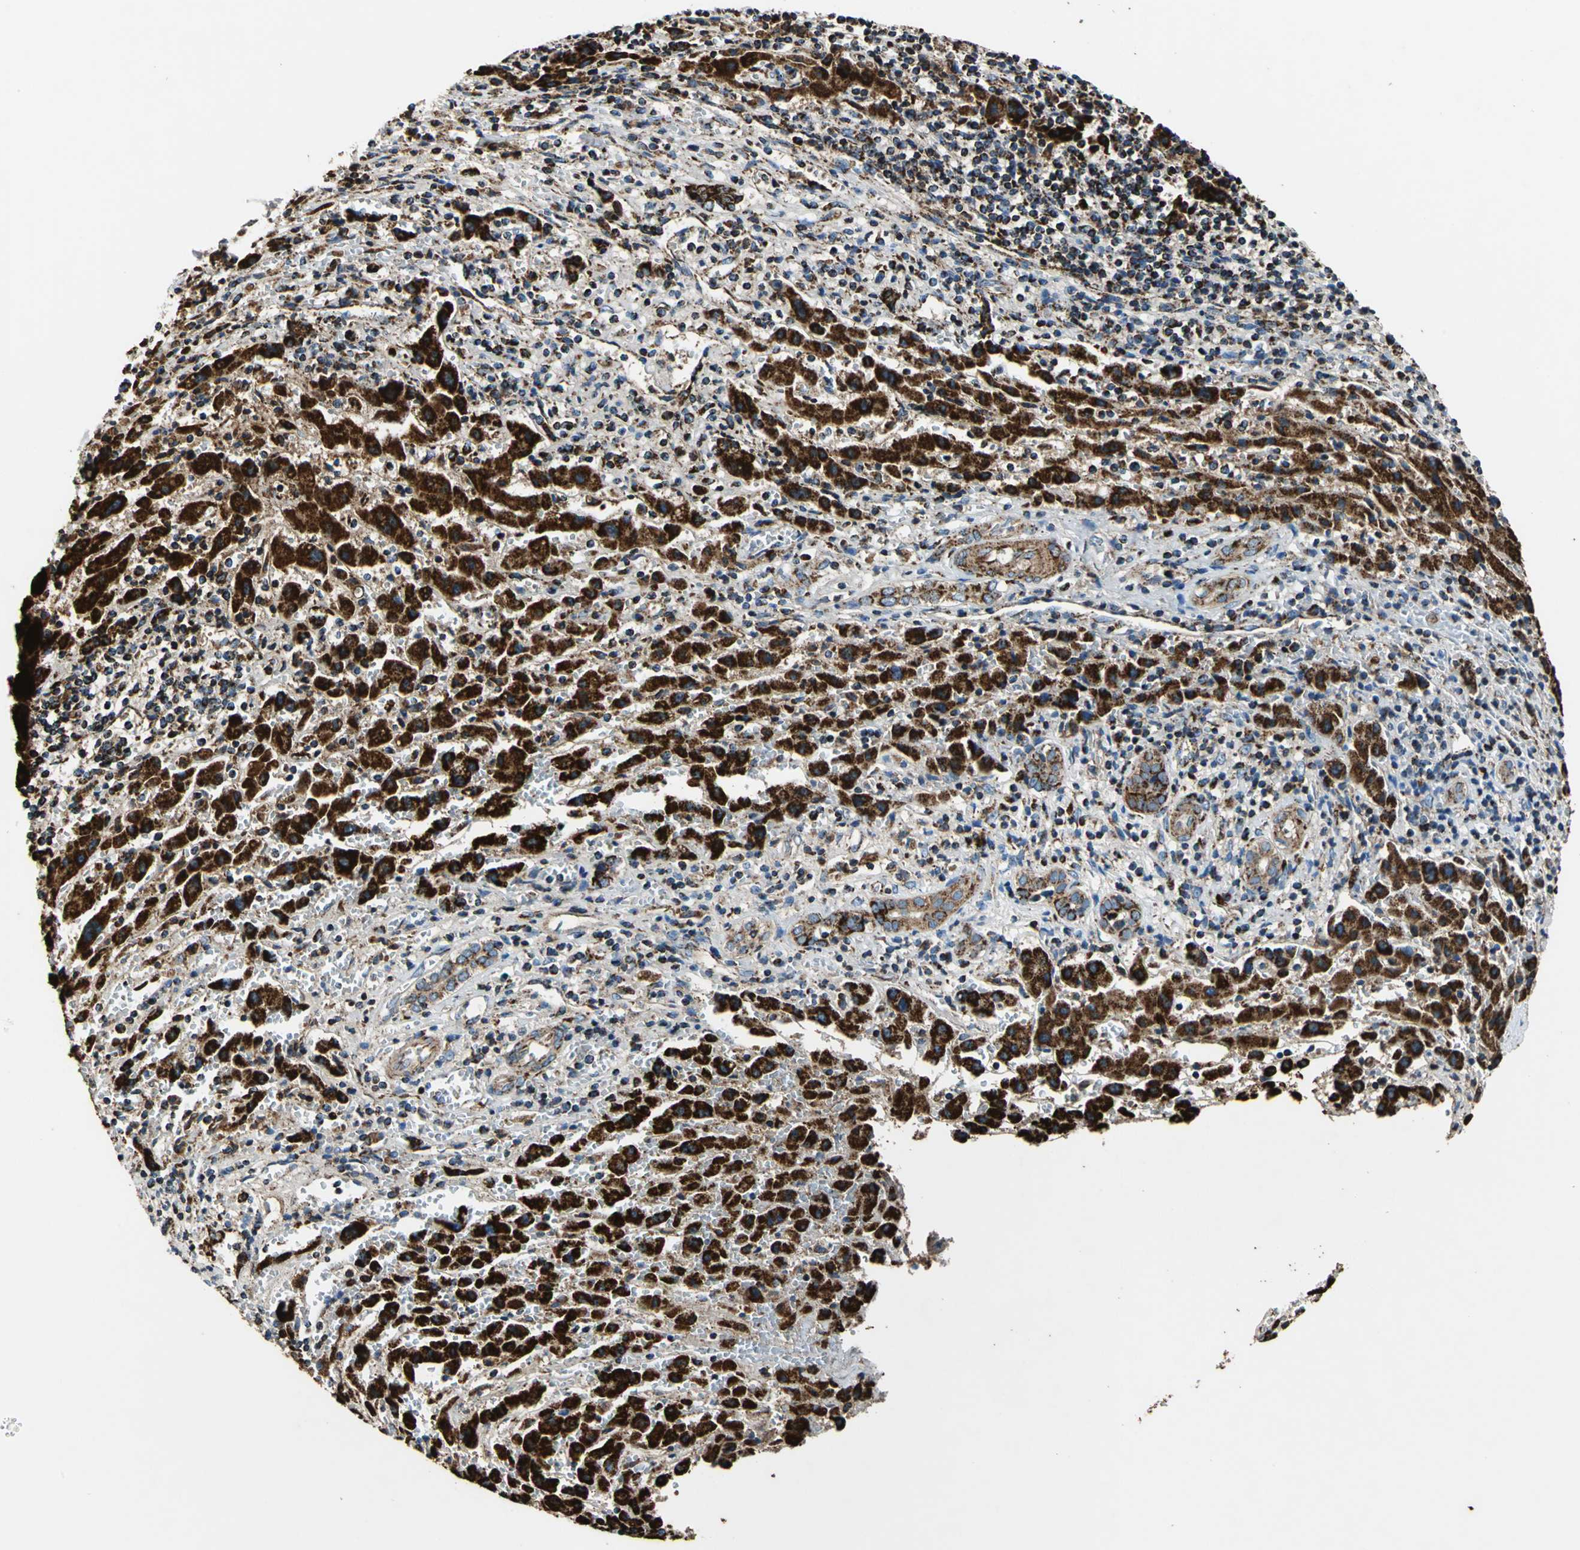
{"staining": {"intensity": "strong", "quantity": ">75%", "location": "cytoplasmic/membranous"}, "tissue": "liver cancer", "cell_type": "Tumor cells", "image_type": "cancer", "snomed": [{"axis": "morphology", "description": "Cholangiocarcinoma"}, {"axis": "topography", "description": "Liver"}], "caption": "IHC of human cholangiocarcinoma (liver) shows high levels of strong cytoplasmic/membranous expression in about >75% of tumor cells.", "gene": "ECH1", "patient": {"sex": "male", "age": 57}}